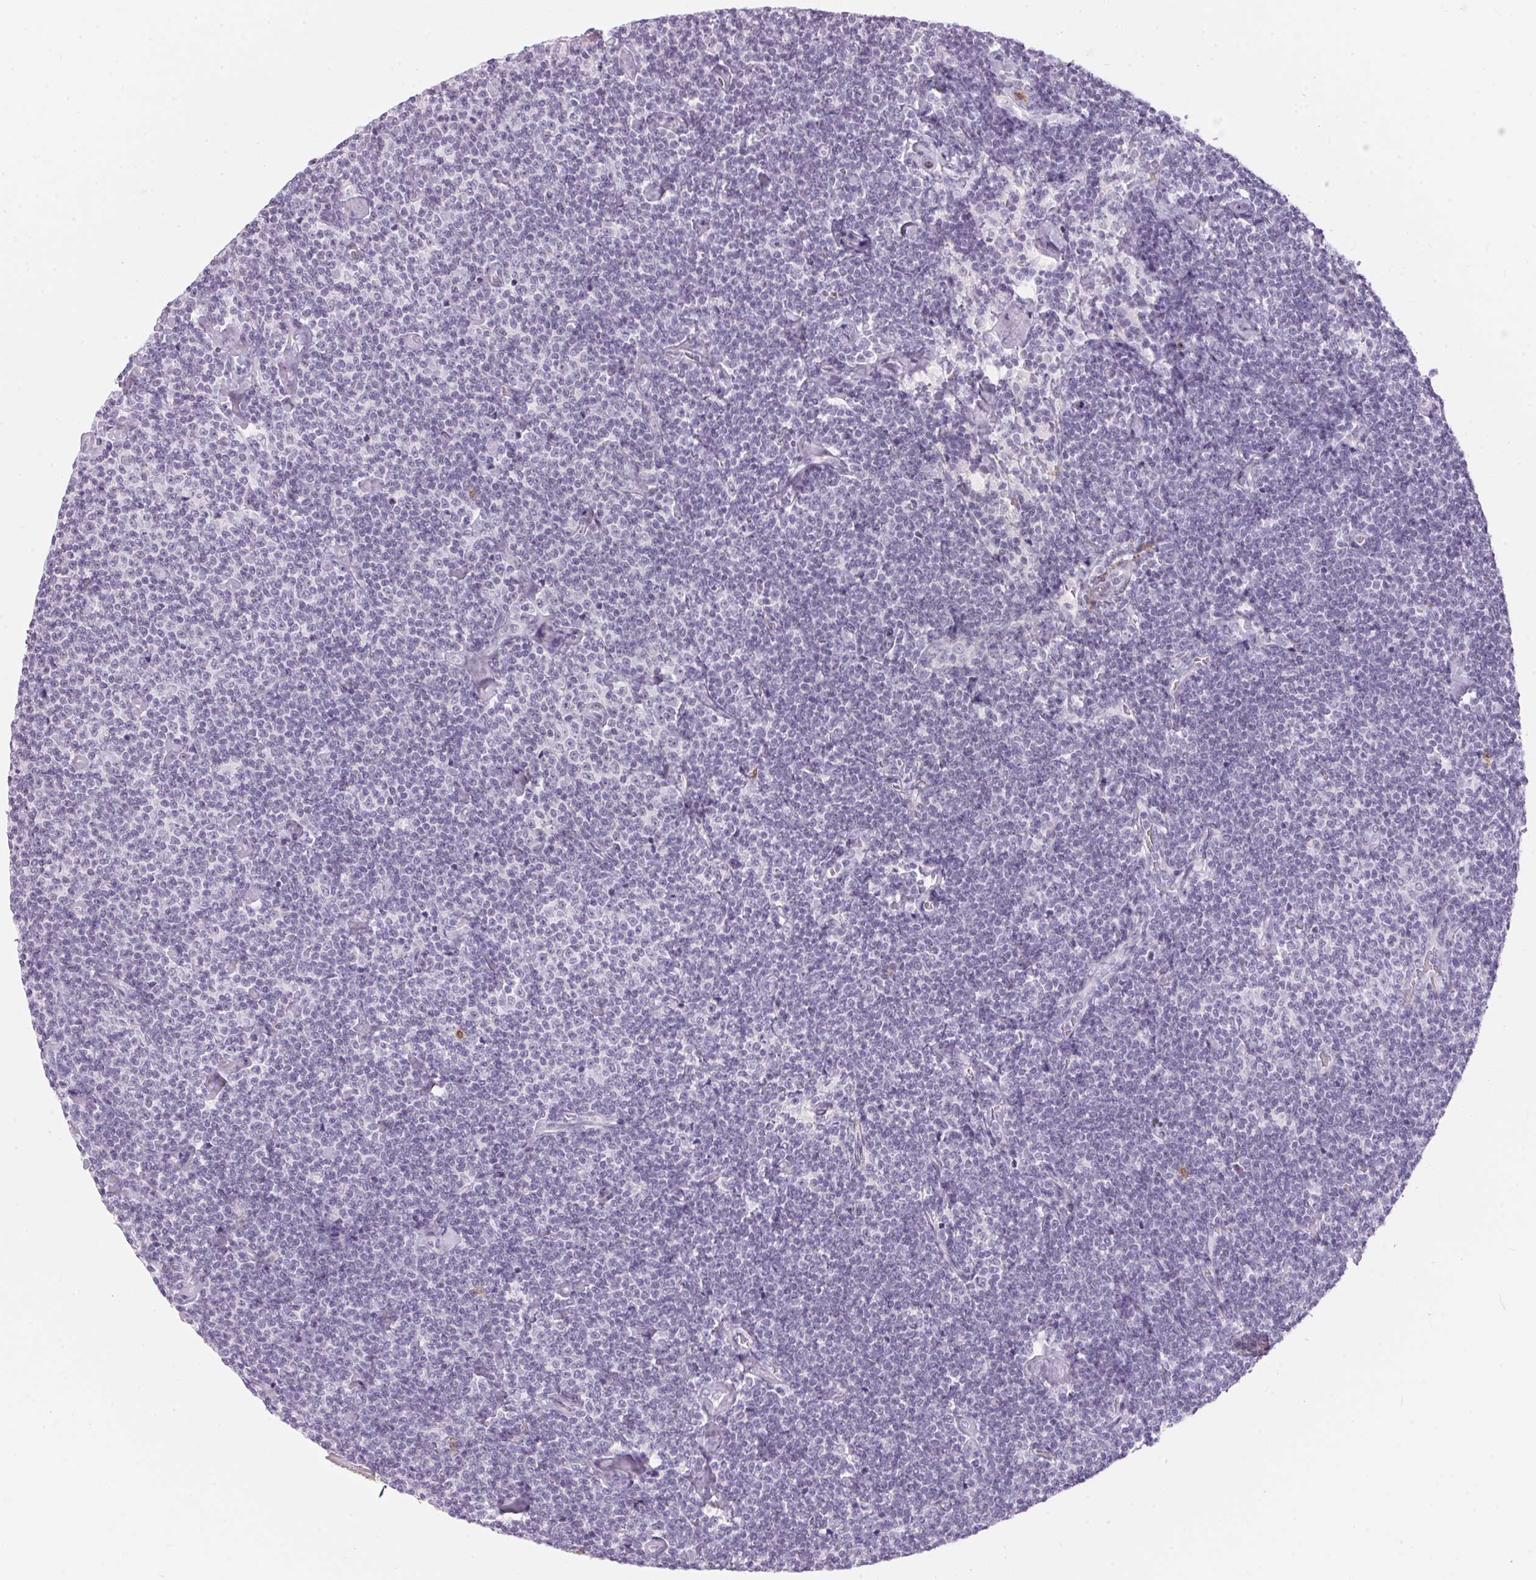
{"staining": {"intensity": "negative", "quantity": "none", "location": "none"}, "tissue": "lymphoma", "cell_type": "Tumor cells", "image_type": "cancer", "snomed": [{"axis": "morphology", "description": "Malignant lymphoma, non-Hodgkin's type, Low grade"}, {"axis": "topography", "description": "Lymph node"}], "caption": "The immunohistochemistry (IHC) image has no significant staining in tumor cells of malignant lymphoma, non-Hodgkin's type (low-grade) tissue.", "gene": "CADPS", "patient": {"sex": "male", "age": 81}}